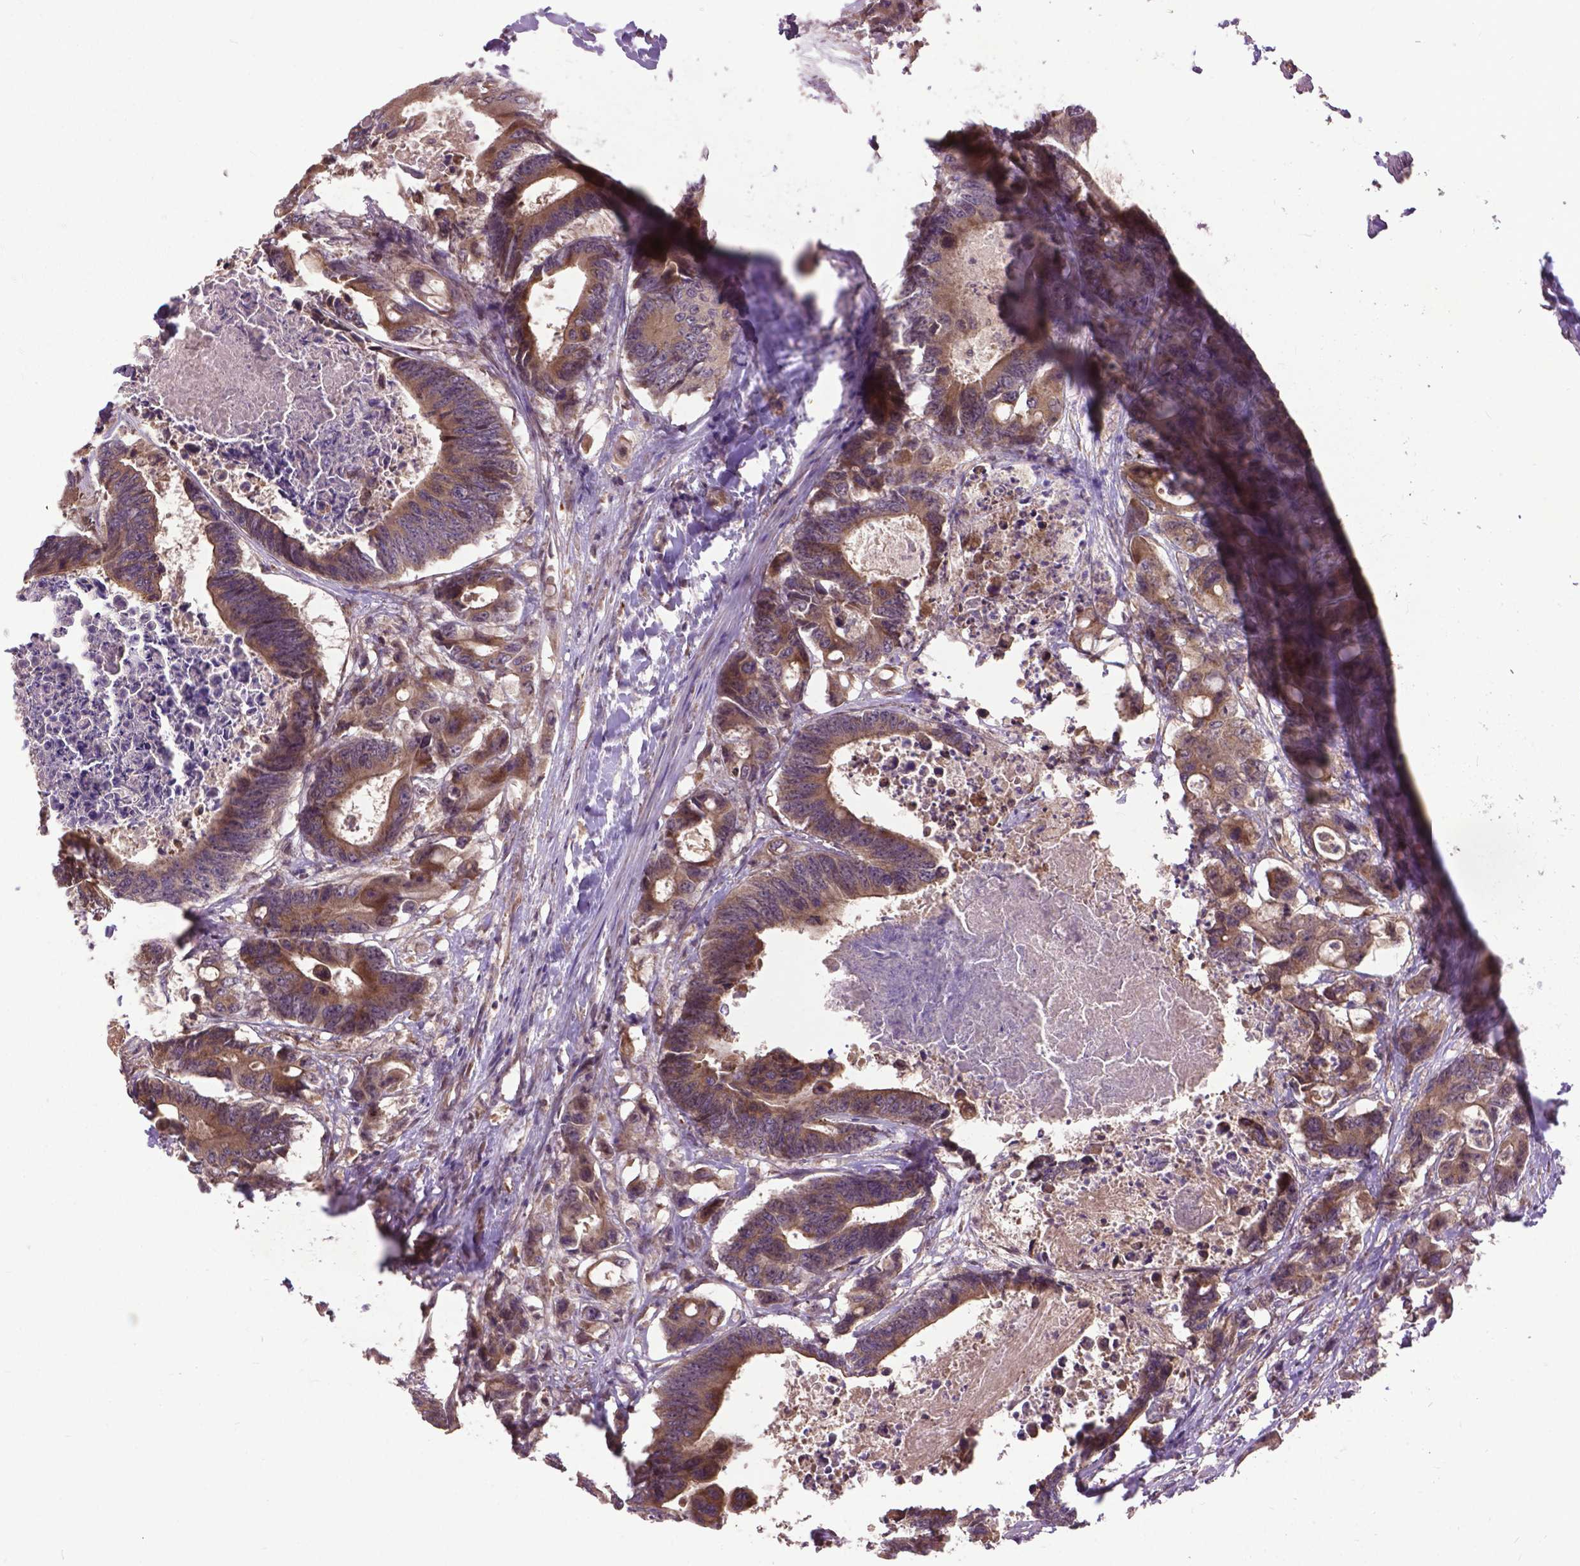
{"staining": {"intensity": "moderate", "quantity": ">75%", "location": "cytoplasmic/membranous"}, "tissue": "colorectal cancer", "cell_type": "Tumor cells", "image_type": "cancer", "snomed": [{"axis": "morphology", "description": "Adenocarcinoma, NOS"}, {"axis": "topography", "description": "Rectum"}], "caption": "Protein positivity by immunohistochemistry (IHC) shows moderate cytoplasmic/membranous staining in about >75% of tumor cells in colorectal cancer (adenocarcinoma).", "gene": "ZNF616", "patient": {"sex": "male", "age": 54}}